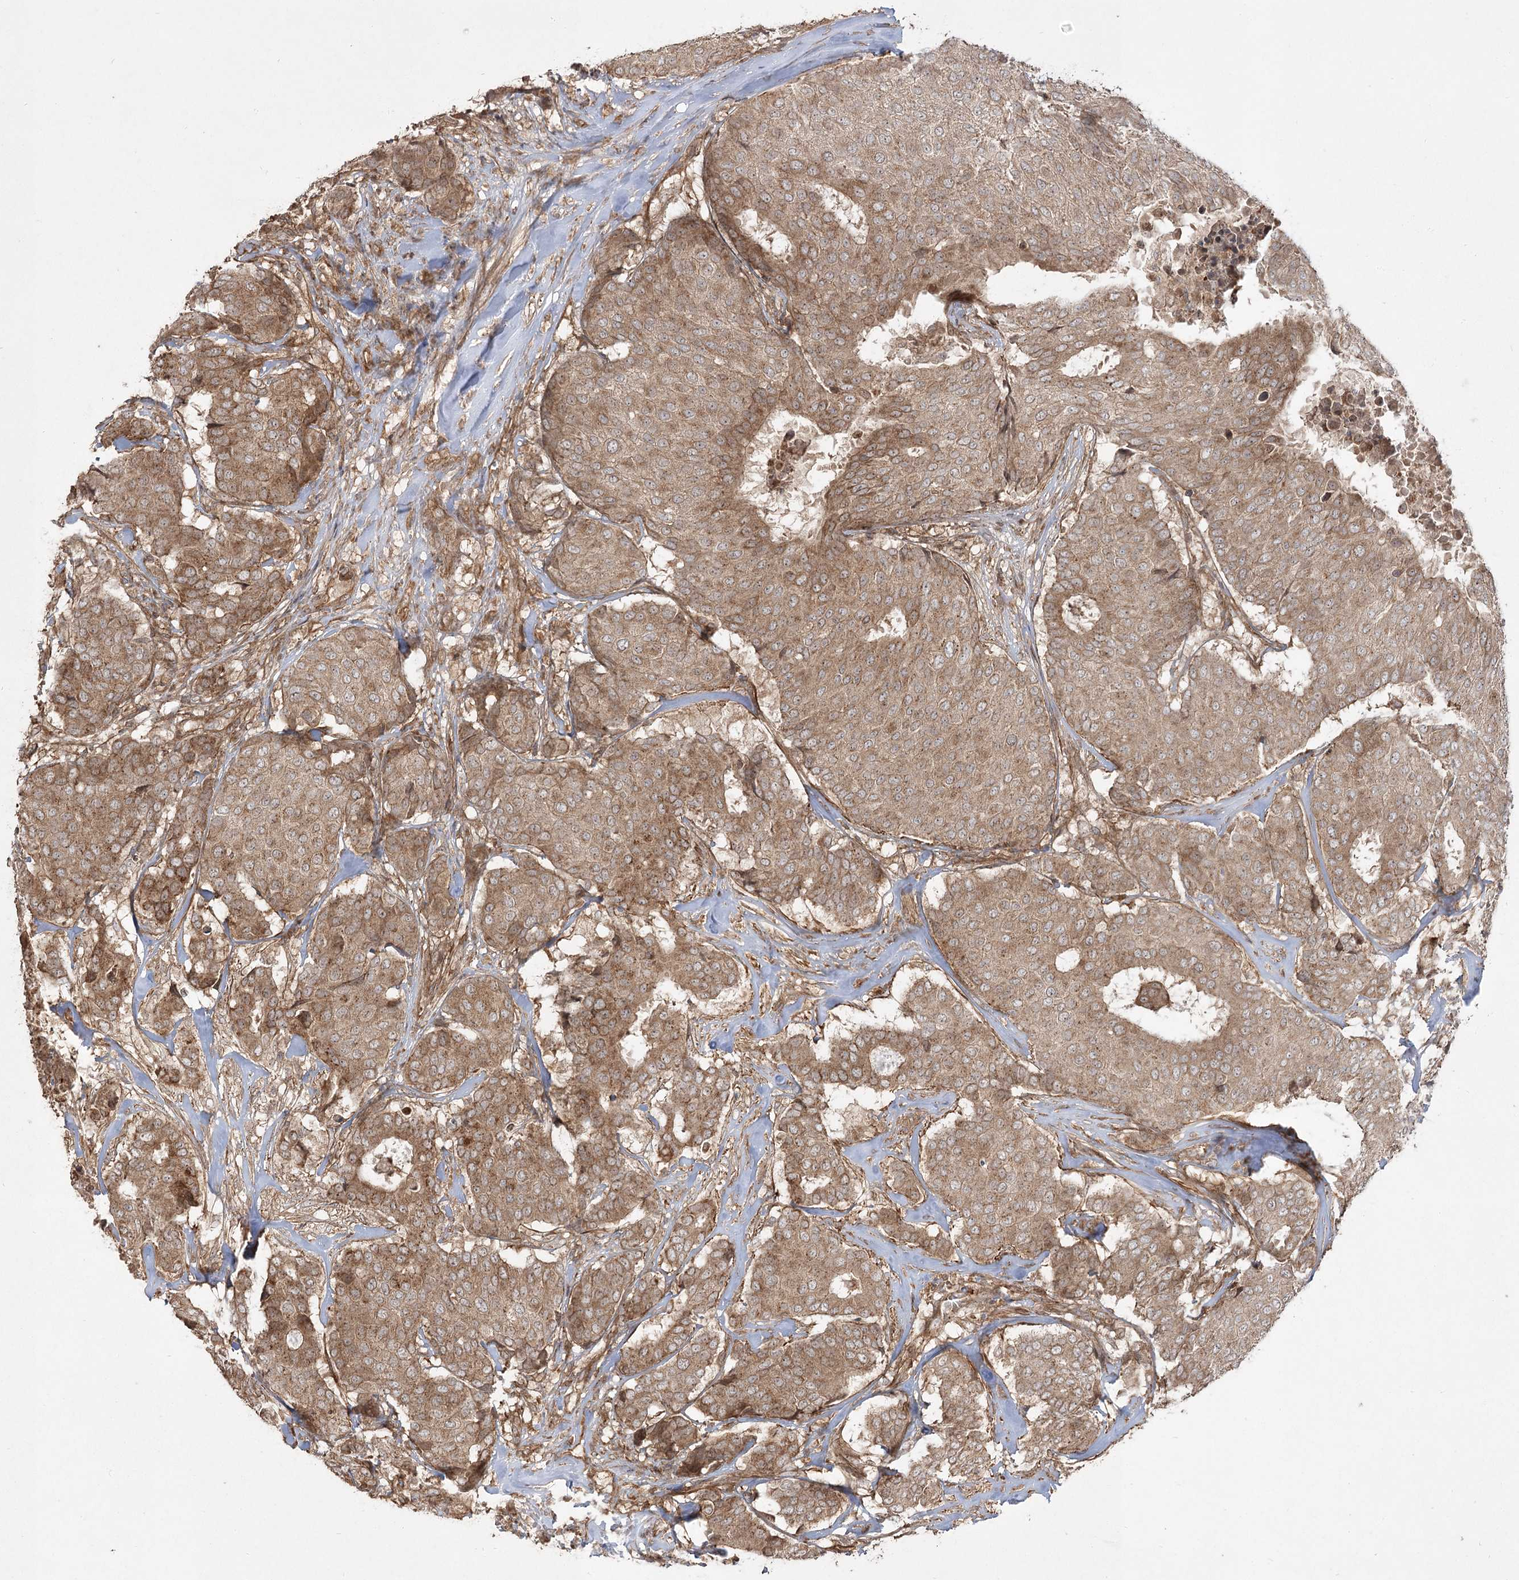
{"staining": {"intensity": "moderate", "quantity": ">75%", "location": "cytoplasmic/membranous"}, "tissue": "breast cancer", "cell_type": "Tumor cells", "image_type": "cancer", "snomed": [{"axis": "morphology", "description": "Duct carcinoma"}, {"axis": "topography", "description": "Breast"}], "caption": "High-magnification brightfield microscopy of breast cancer (infiltrating ductal carcinoma) stained with DAB (3,3'-diaminobenzidine) (brown) and counterstained with hematoxylin (blue). tumor cells exhibit moderate cytoplasmic/membranous expression is present in about>75% of cells.", "gene": "CPLANE1", "patient": {"sex": "female", "age": 75}}